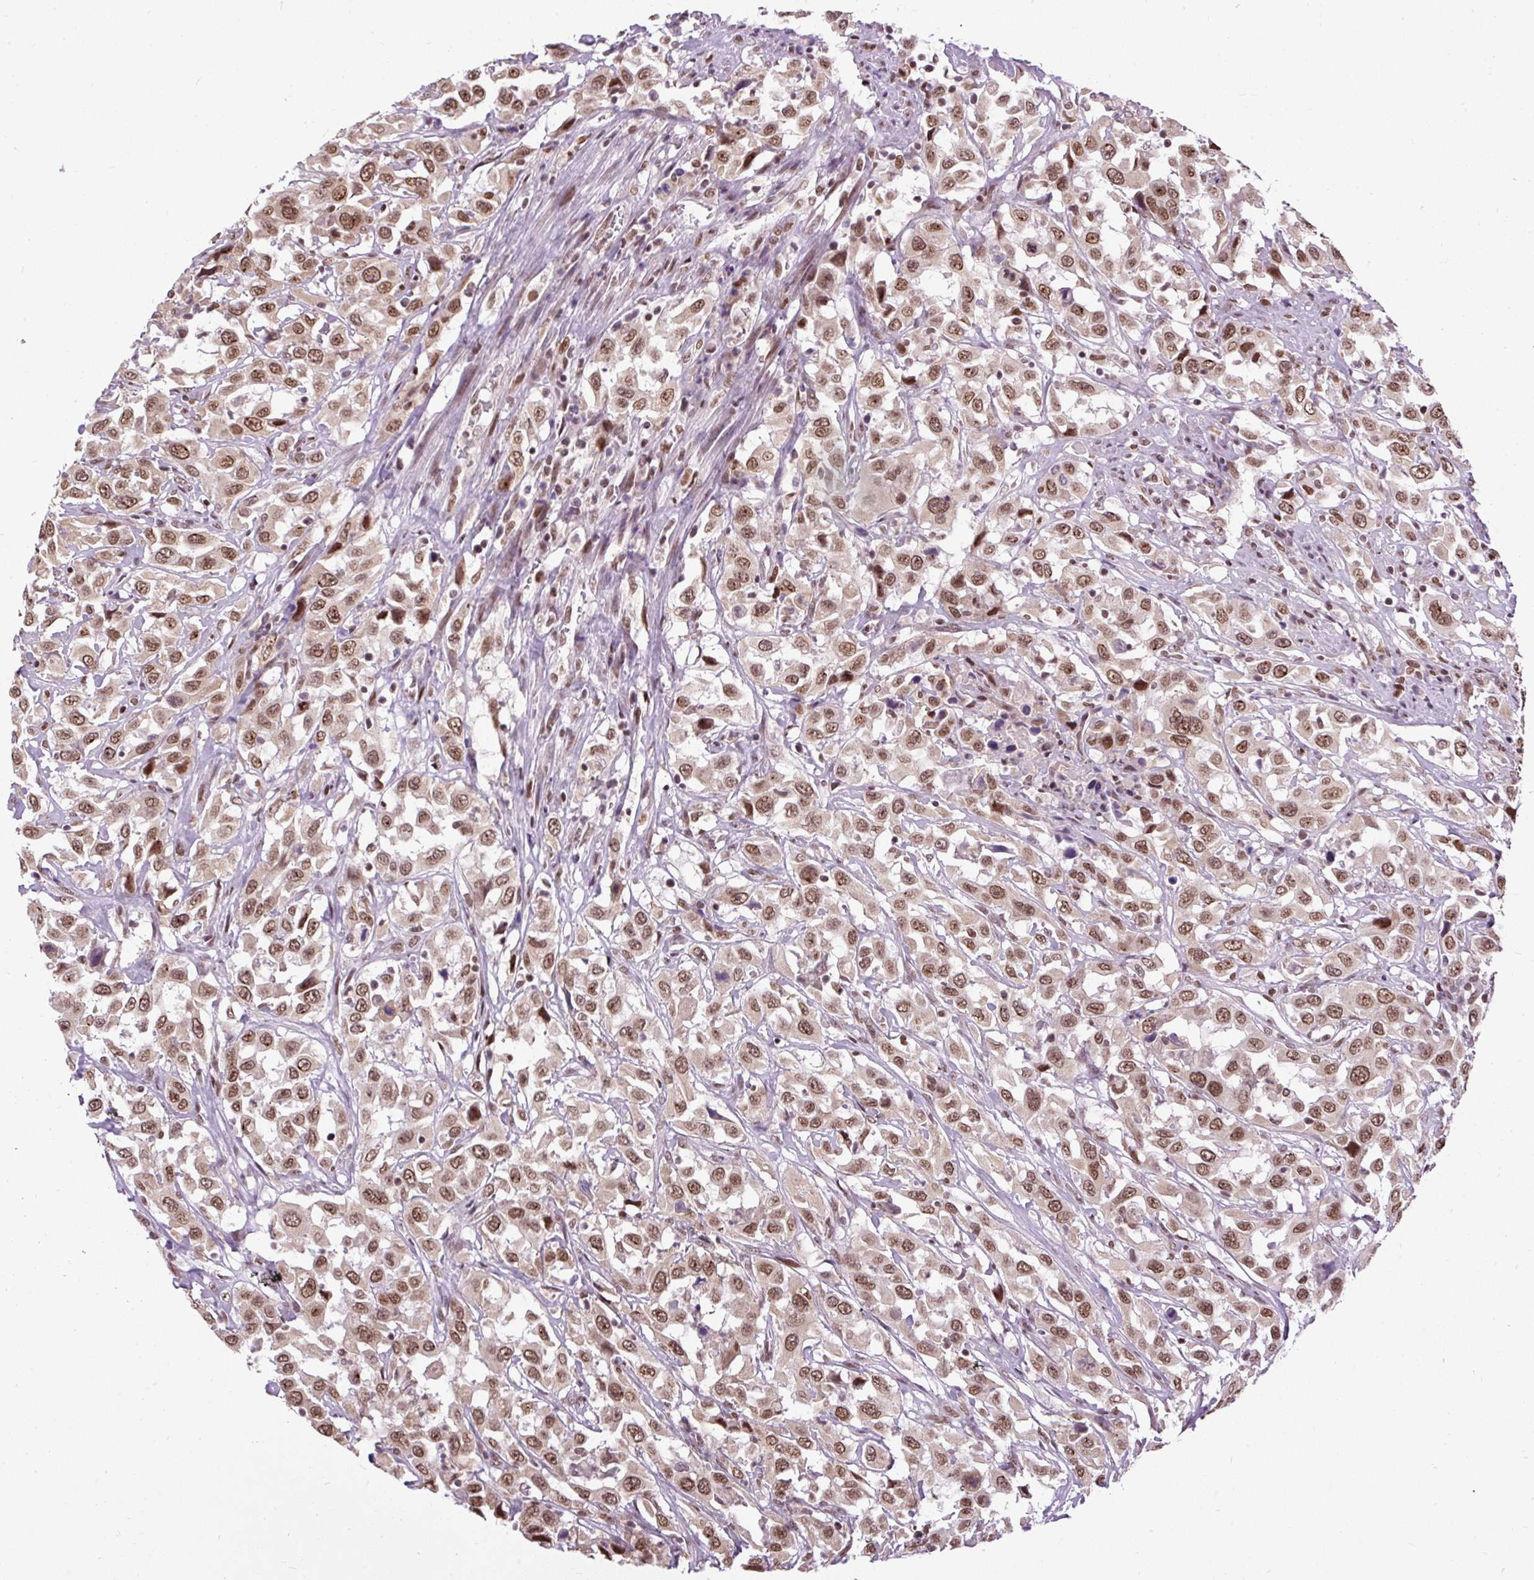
{"staining": {"intensity": "moderate", "quantity": ">75%", "location": "nuclear"}, "tissue": "urothelial cancer", "cell_type": "Tumor cells", "image_type": "cancer", "snomed": [{"axis": "morphology", "description": "Urothelial carcinoma, High grade"}, {"axis": "topography", "description": "Urinary bladder"}], "caption": "The photomicrograph reveals staining of urothelial carcinoma (high-grade), revealing moderate nuclear protein staining (brown color) within tumor cells. (brown staining indicates protein expression, while blue staining denotes nuclei).", "gene": "ZNF672", "patient": {"sex": "male", "age": 61}}